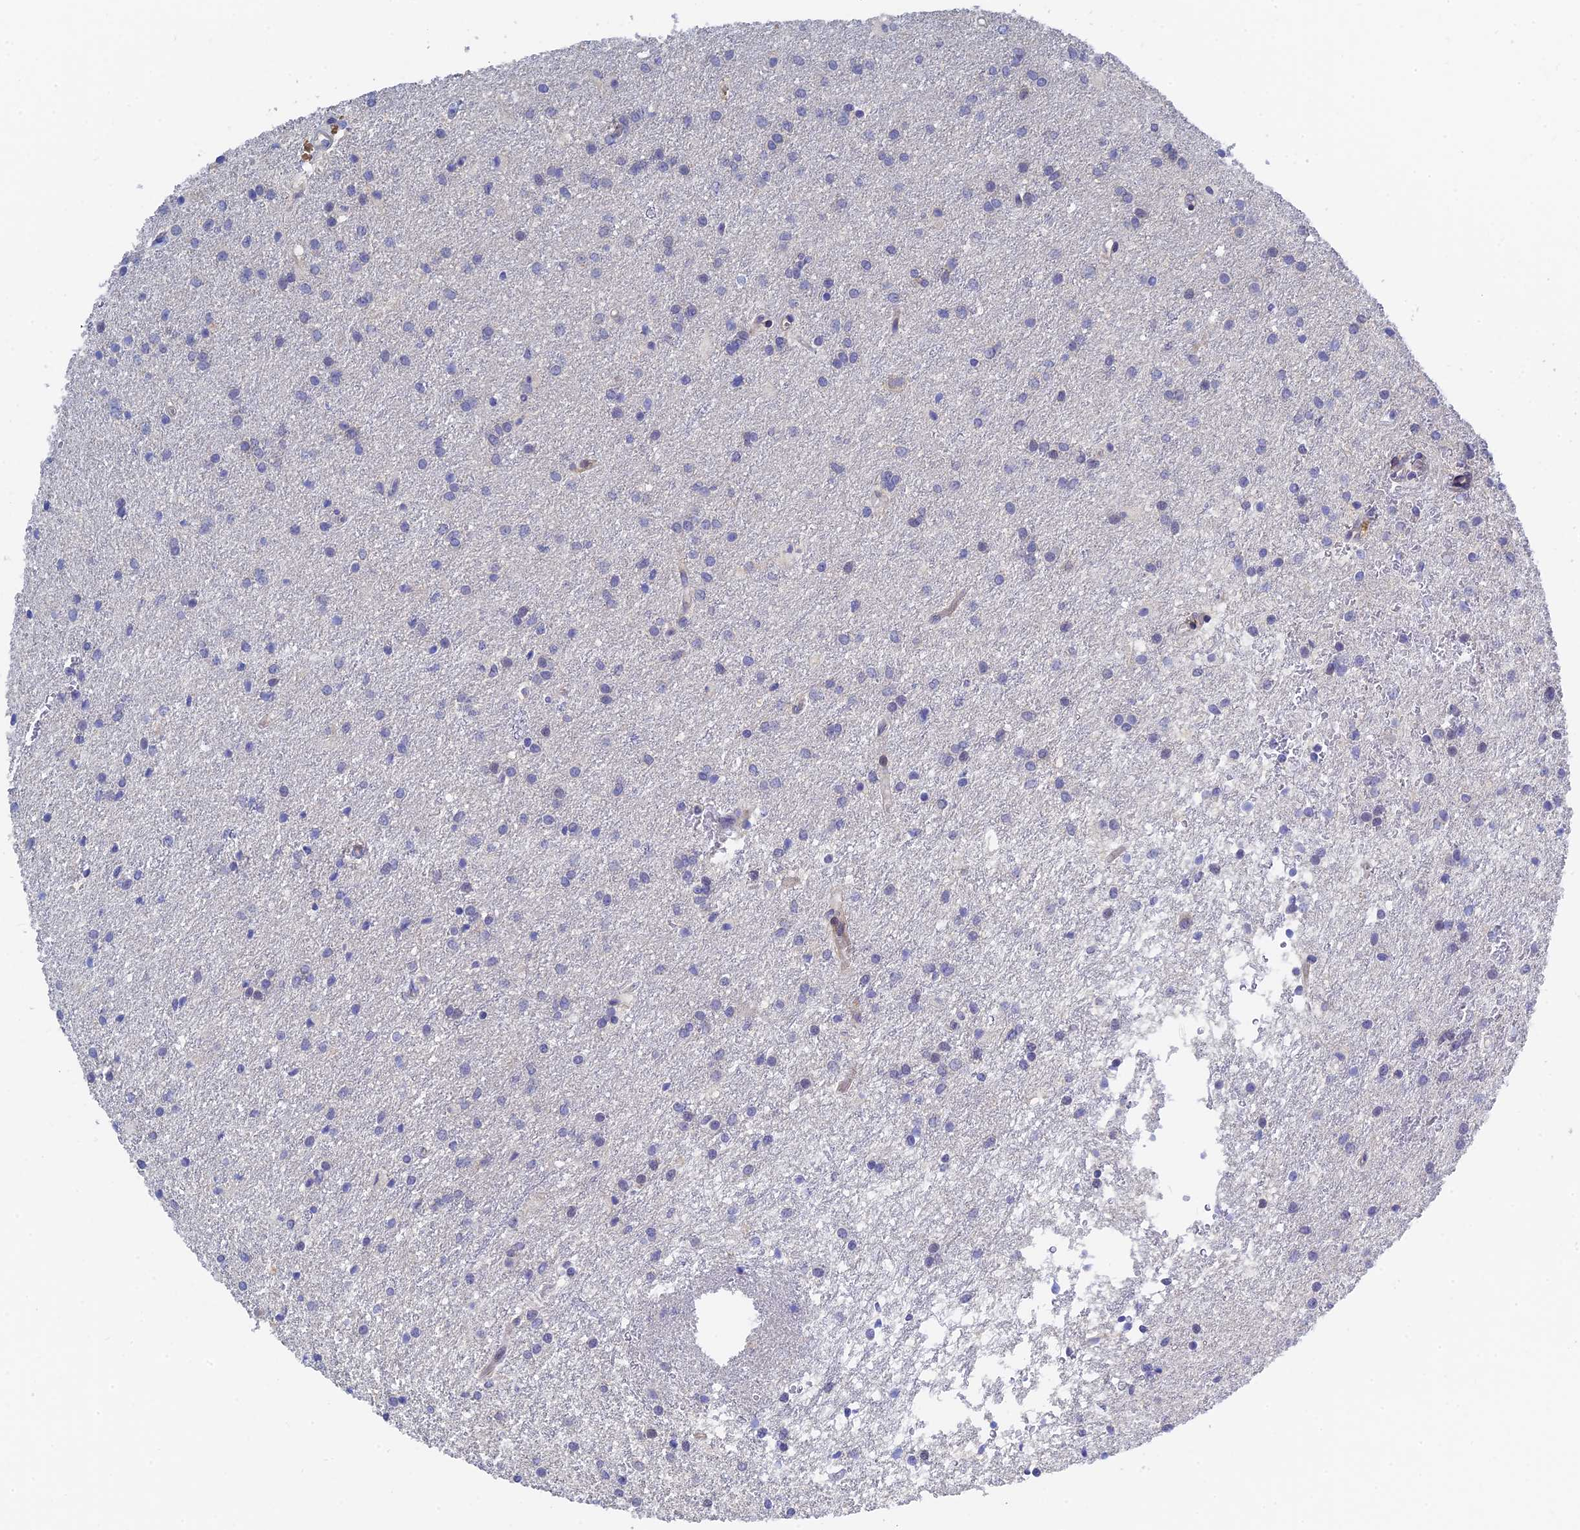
{"staining": {"intensity": "negative", "quantity": "none", "location": "none"}, "tissue": "glioma", "cell_type": "Tumor cells", "image_type": "cancer", "snomed": [{"axis": "morphology", "description": "Glioma, malignant, High grade"}, {"axis": "topography", "description": "Brain"}], "caption": "A histopathology image of human malignant glioma (high-grade) is negative for staining in tumor cells.", "gene": "SPATA5L1", "patient": {"sex": "female", "age": 50}}